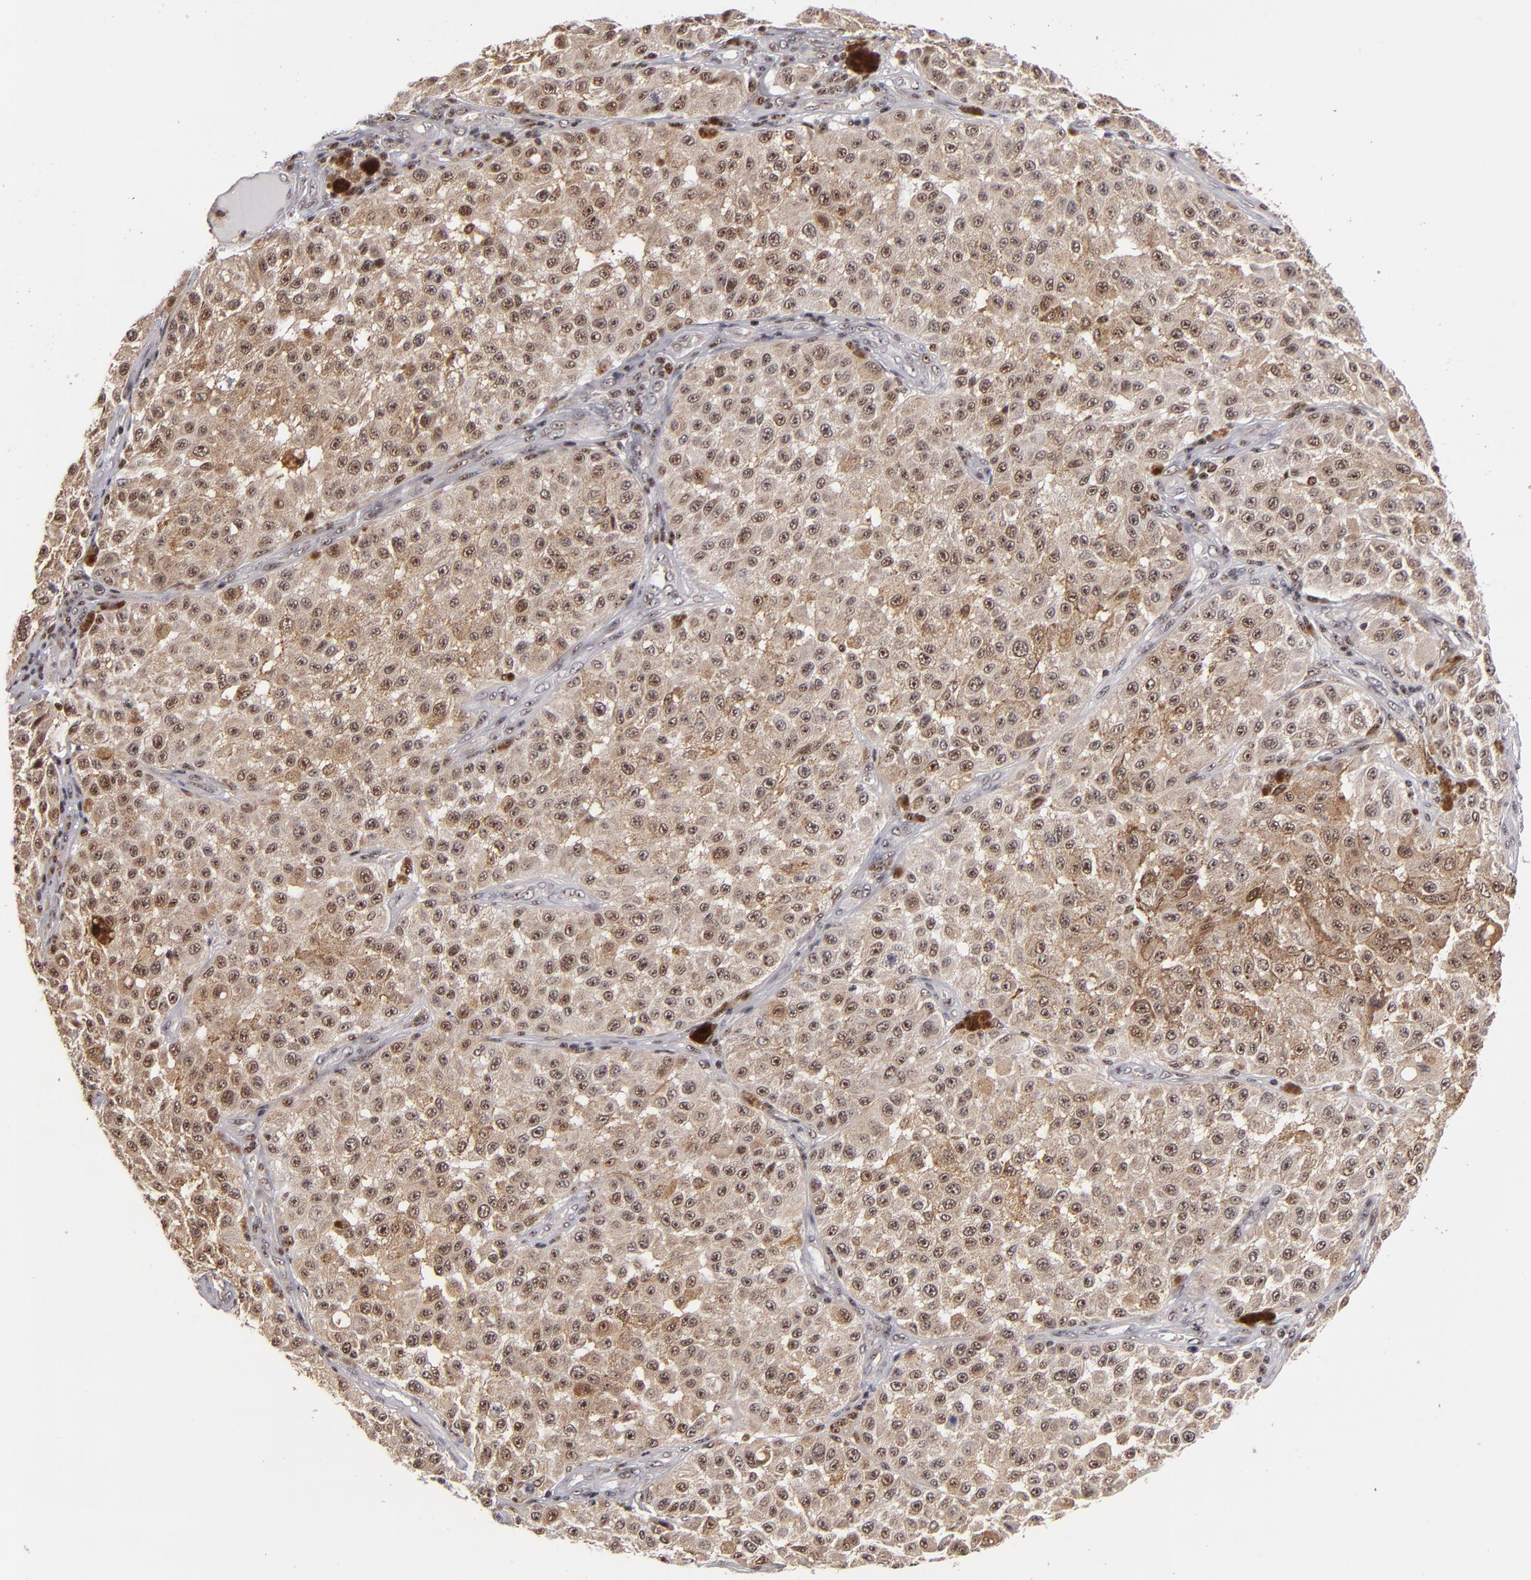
{"staining": {"intensity": "moderate", "quantity": "<25%", "location": "cytoplasmic/membranous,nuclear"}, "tissue": "melanoma", "cell_type": "Tumor cells", "image_type": "cancer", "snomed": [{"axis": "morphology", "description": "Malignant melanoma, NOS"}, {"axis": "topography", "description": "Skin"}], "caption": "A brown stain shows moderate cytoplasmic/membranous and nuclear staining of a protein in human melanoma tumor cells.", "gene": "PCNX4", "patient": {"sex": "female", "age": 64}}